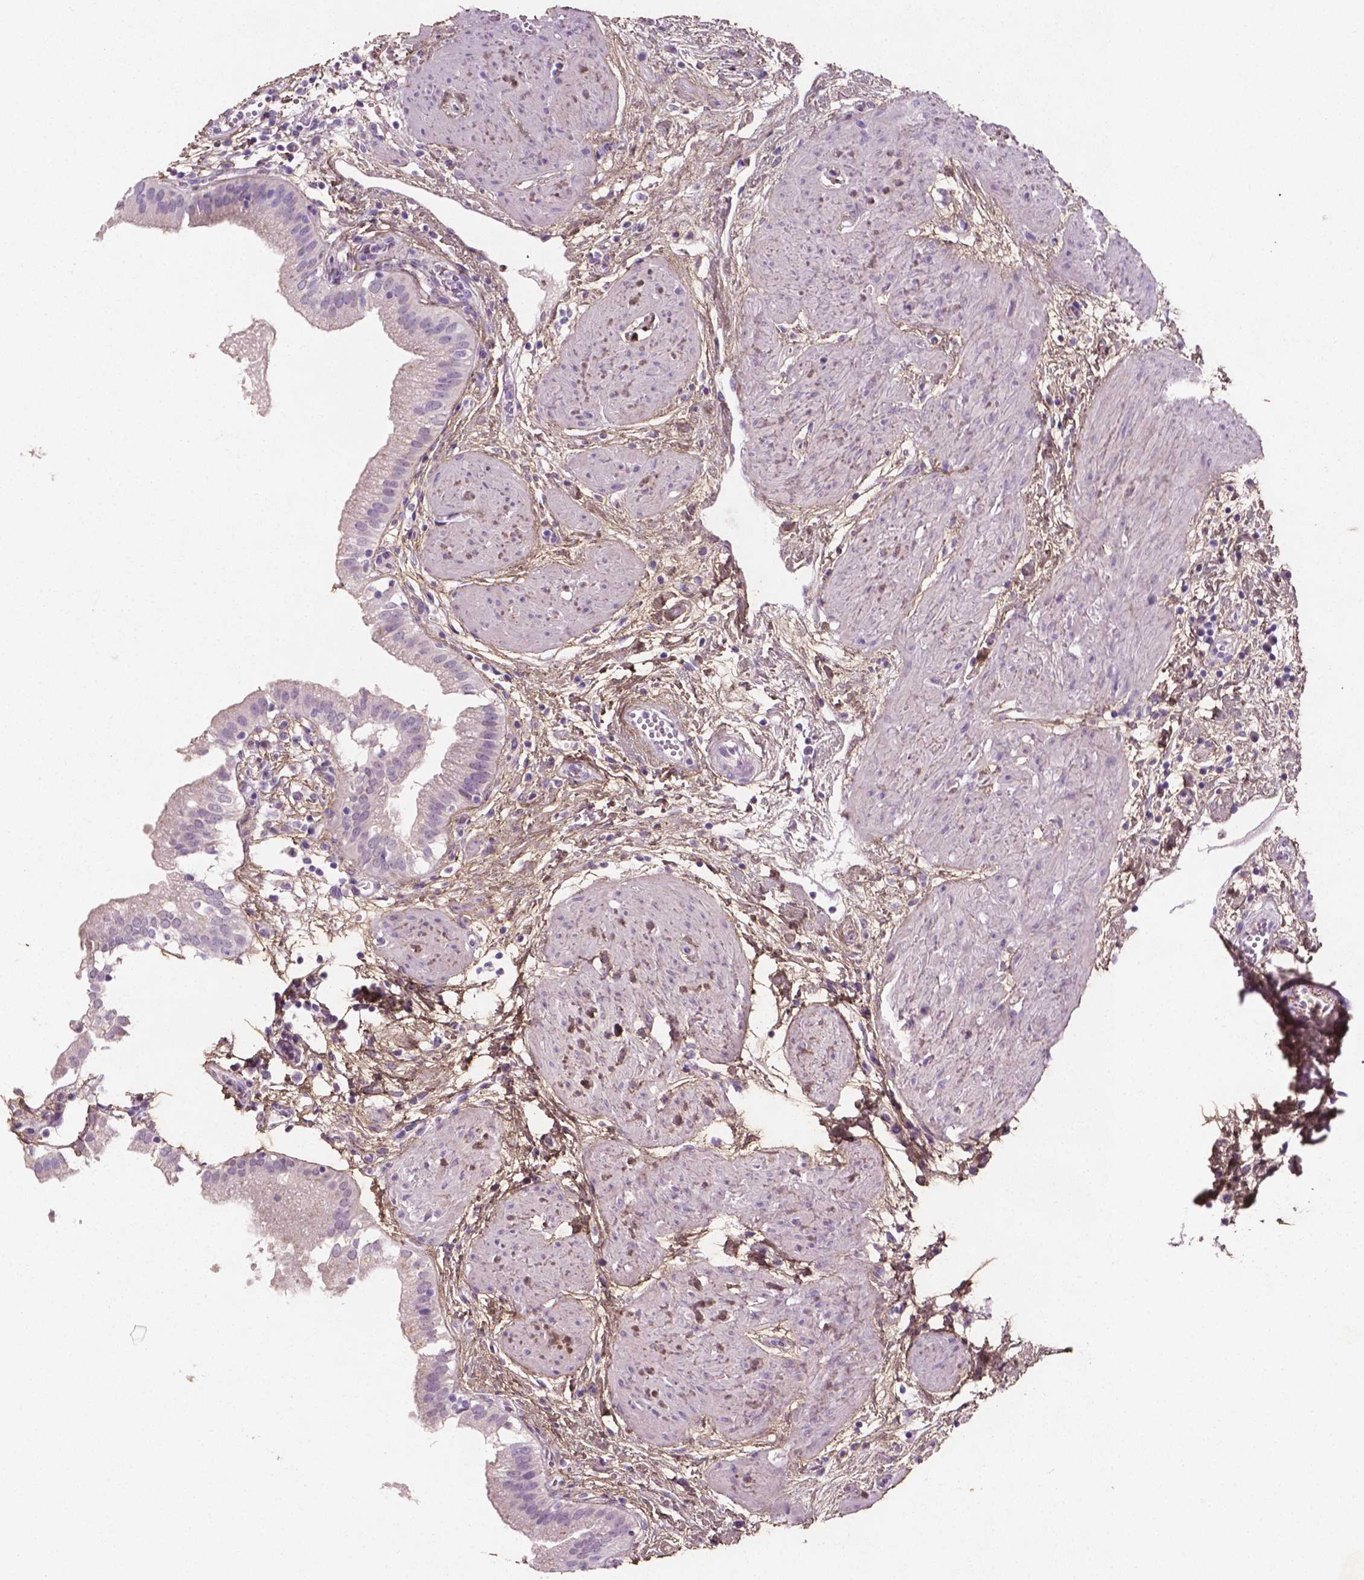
{"staining": {"intensity": "negative", "quantity": "none", "location": "none"}, "tissue": "gallbladder", "cell_type": "Glandular cells", "image_type": "normal", "snomed": [{"axis": "morphology", "description": "Normal tissue, NOS"}, {"axis": "topography", "description": "Gallbladder"}], "caption": "Unremarkable gallbladder was stained to show a protein in brown. There is no significant staining in glandular cells. (Immunohistochemistry (ihc), brightfield microscopy, high magnification).", "gene": "DLG2", "patient": {"sex": "female", "age": 65}}